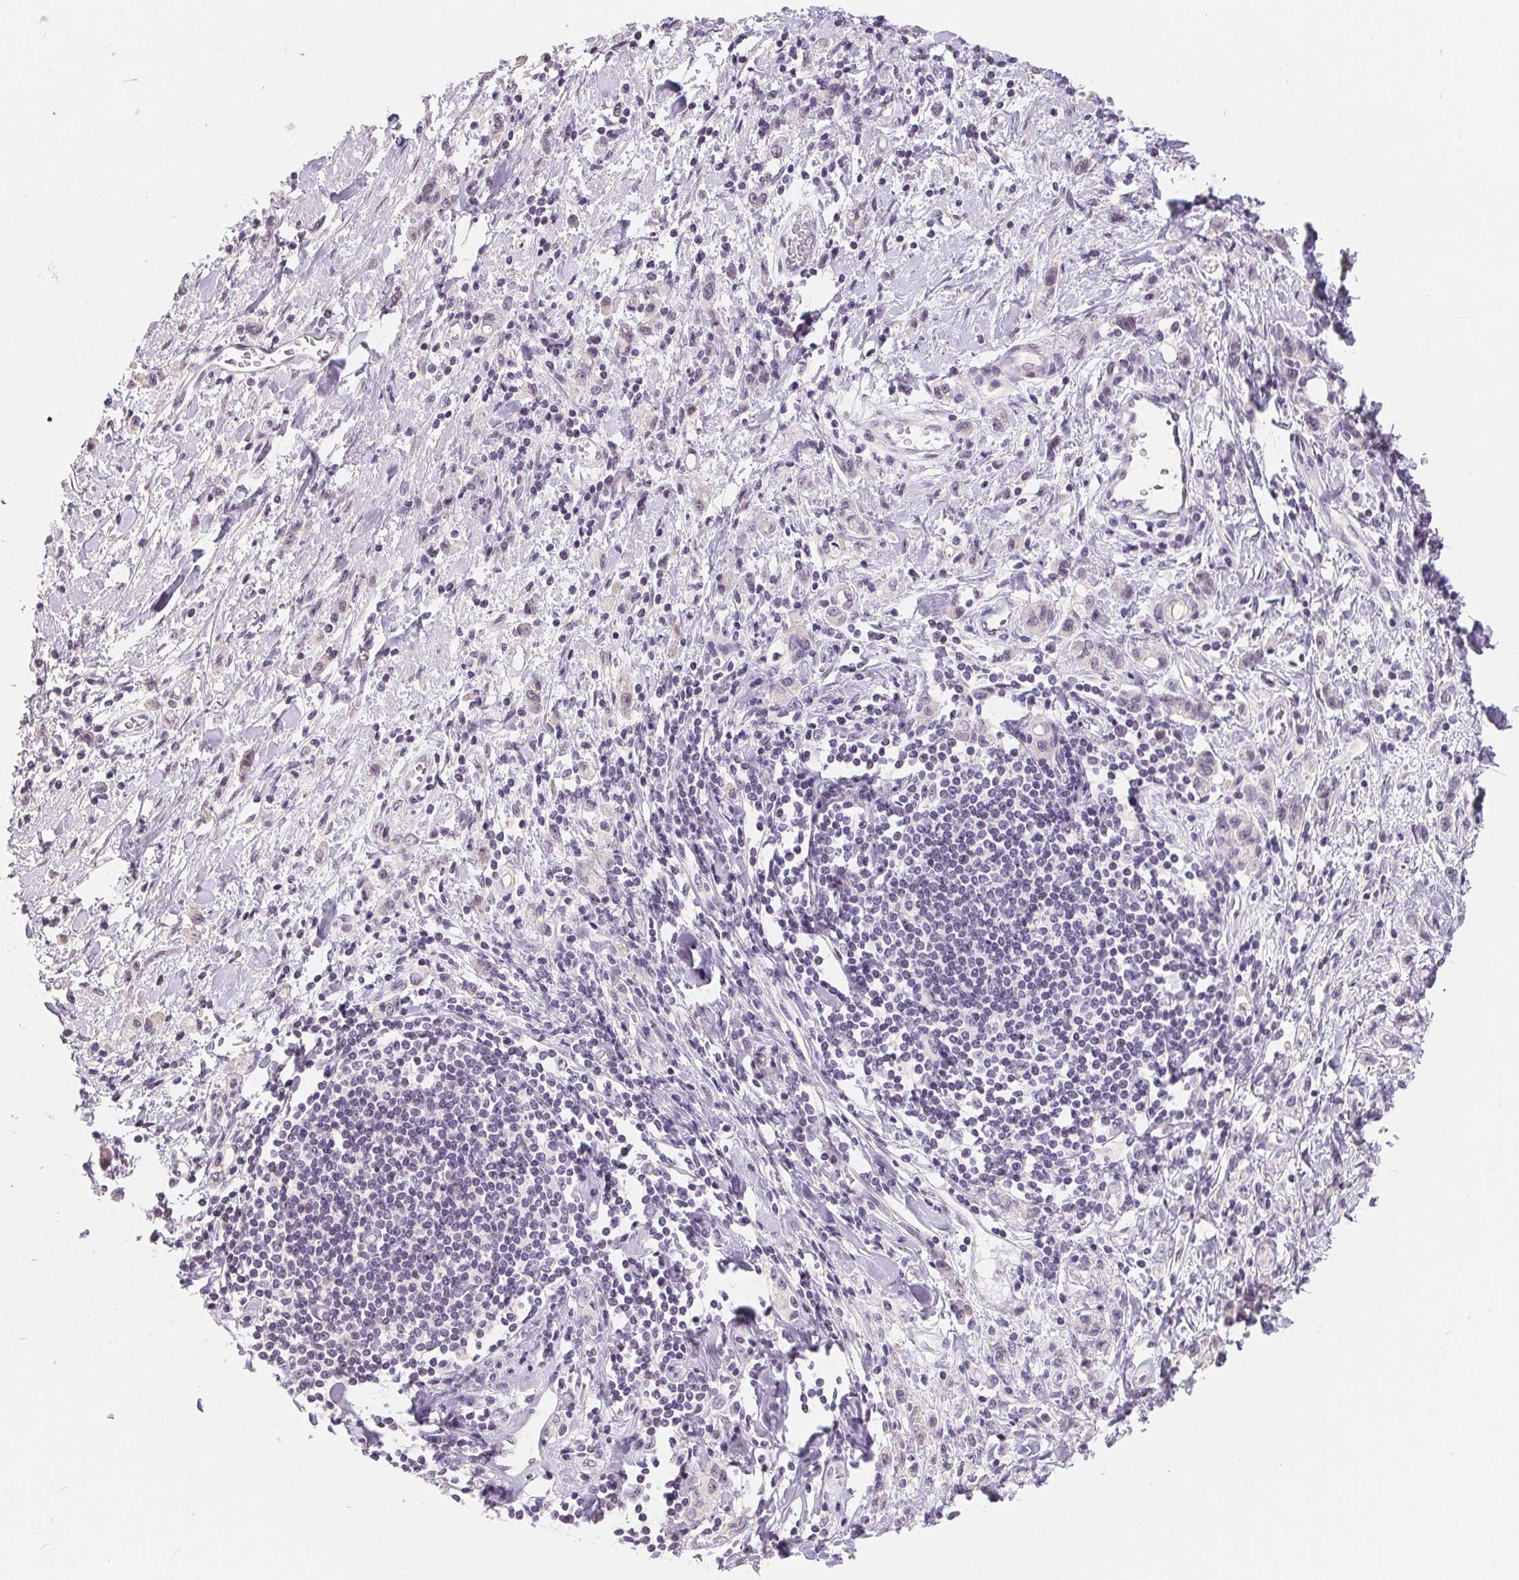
{"staining": {"intensity": "moderate", "quantity": "<25%", "location": "nuclear"}, "tissue": "stomach cancer", "cell_type": "Tumor cells", "image_type": "cancer", "snomed": [{"axis": "morphology", "description": "Adenocarcinoma, NOS"}, {"axis": "topography", "description": "Stomach"}], "caption": "Protein analysis of stomach adenocarcinoma tissue reveals moderate nuclear expression in about <25% of tumor cells. (DAB (3,3'-diaminobenzidine) IHC, brown staining for protein, blue staining for nuclei).", "gene": "LCA5L", "patient": {"sex": "male", "age": 77}}